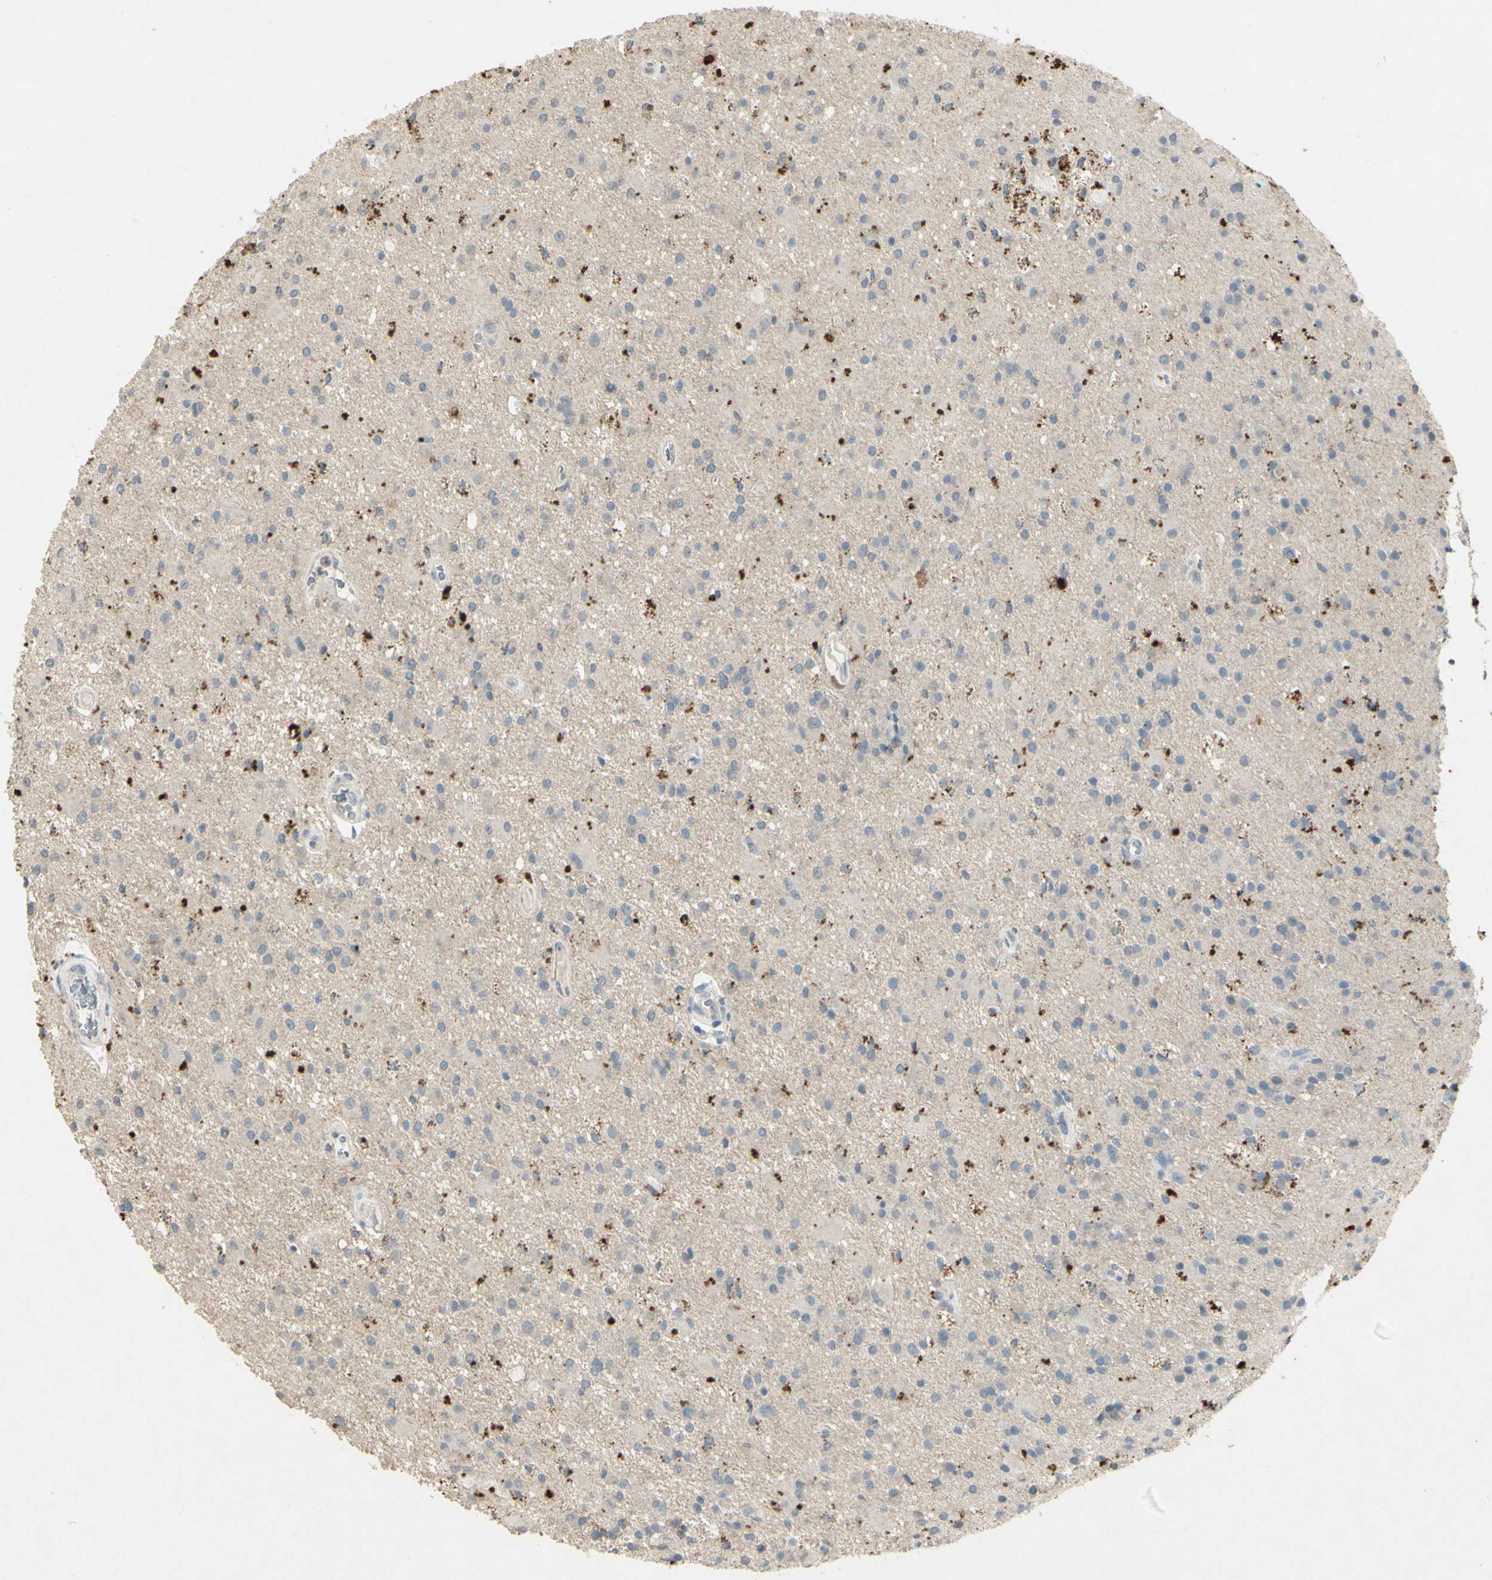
{"staining": {"intensity": "negative", "quantity": "none", "location": "none"}, "tissue": "glioma", "cell_type": "Tumor cells", "image_type": "cancer", "snomed": [{"axis": "morphology", "description": "Glioma, malignant, Low grade"}, {"axis": "topography", "description": "Brain"}], "caption": "Immunohistochemistry of malignant glioma (low-grade) exhibits no staining in tumor cells.", "gene": "TIMM21", "patient": {"sex": "male", "age": 58}}